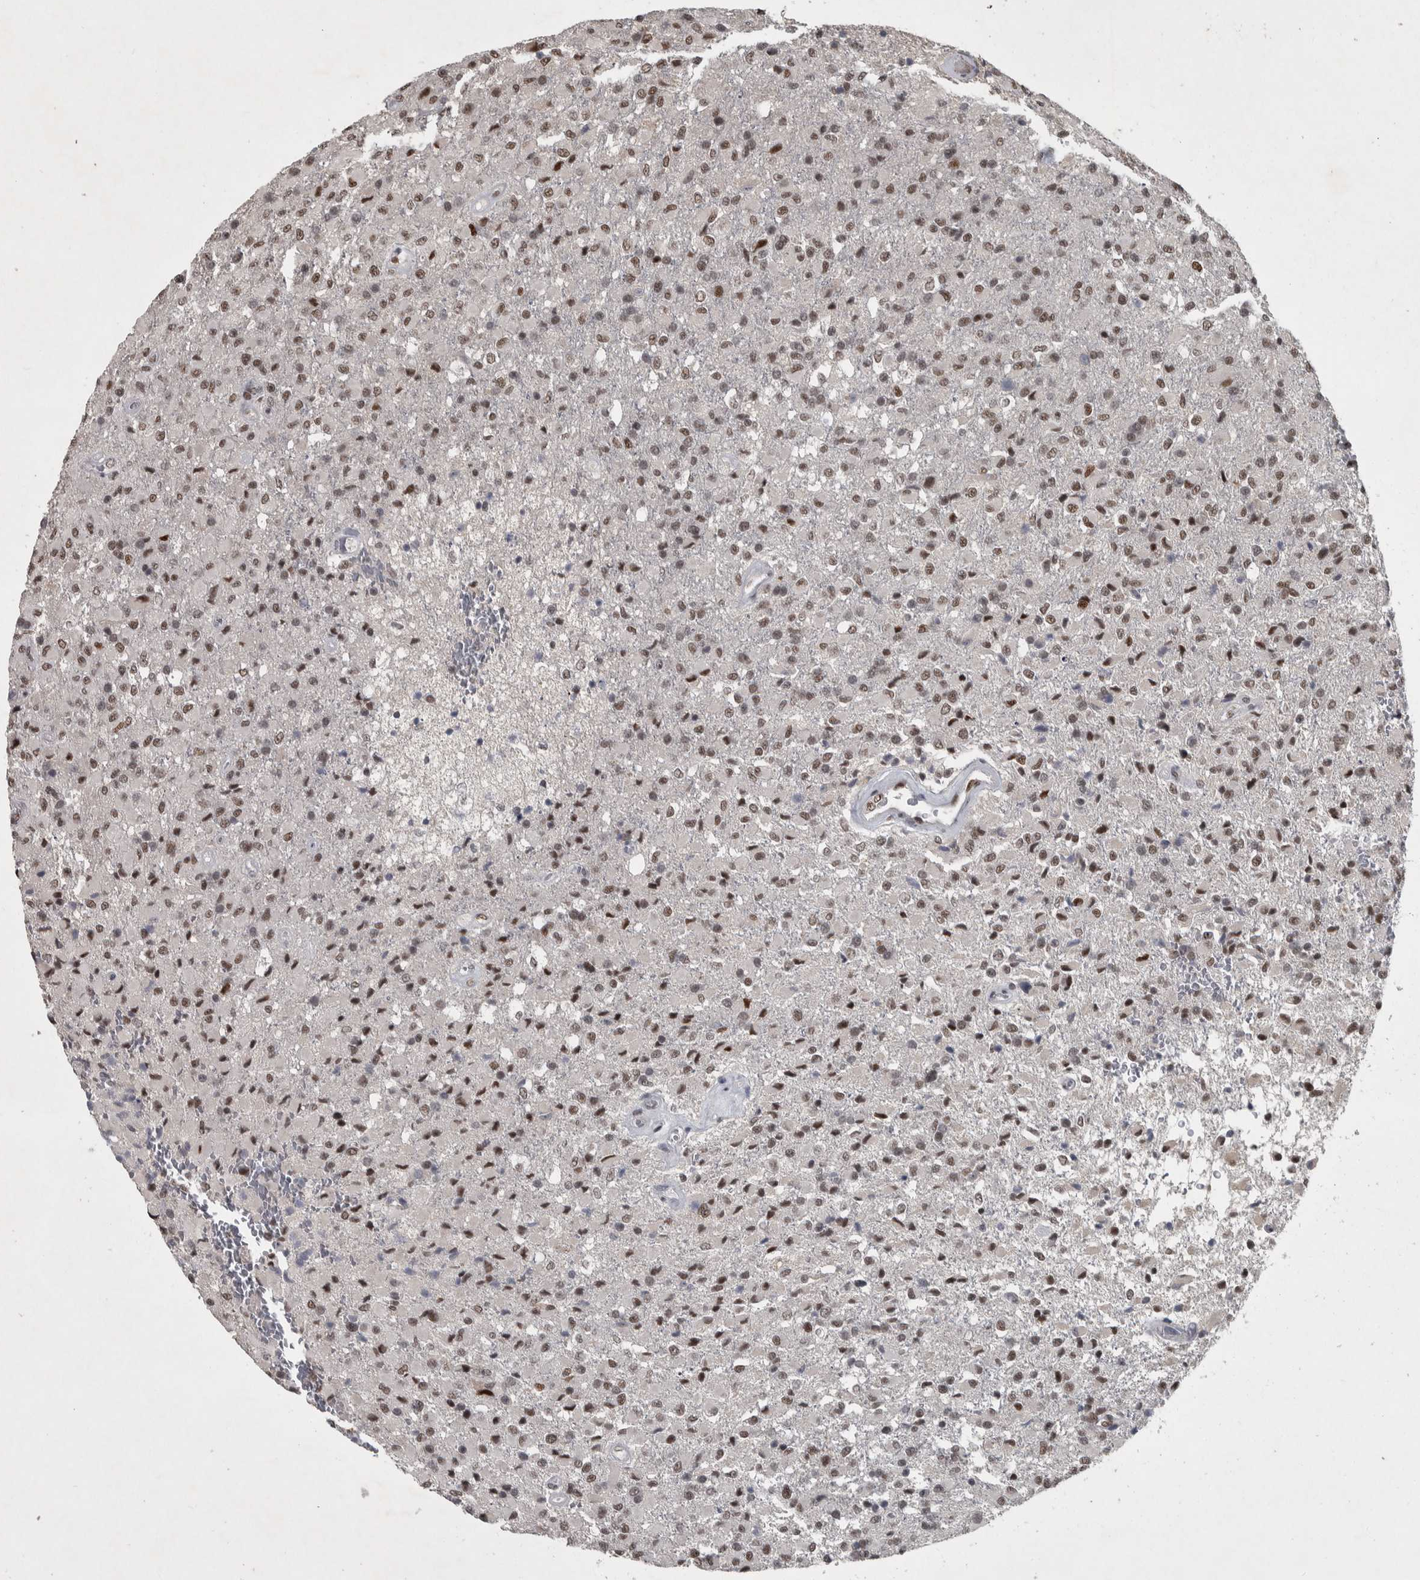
{"staining": {"intensity": "moderate", "quantity": ">75%", "location": "nuclear"}, "tissue": "glioma", "cell_type": "Tumor cells", "image_type": "cancer", "snomed": [{"axis": "morphology", "description": "Glioma, malignant, High grade"}, {"axis": "topography", "description": "Brain"}], "caption": "Protein expression analysis of human malignant glioma (high-grade) reveals moderate nuclear staining in about >75% of tumor cells.", "gene": "DDX42", "patient": {"sex": "male", "age": 71}}